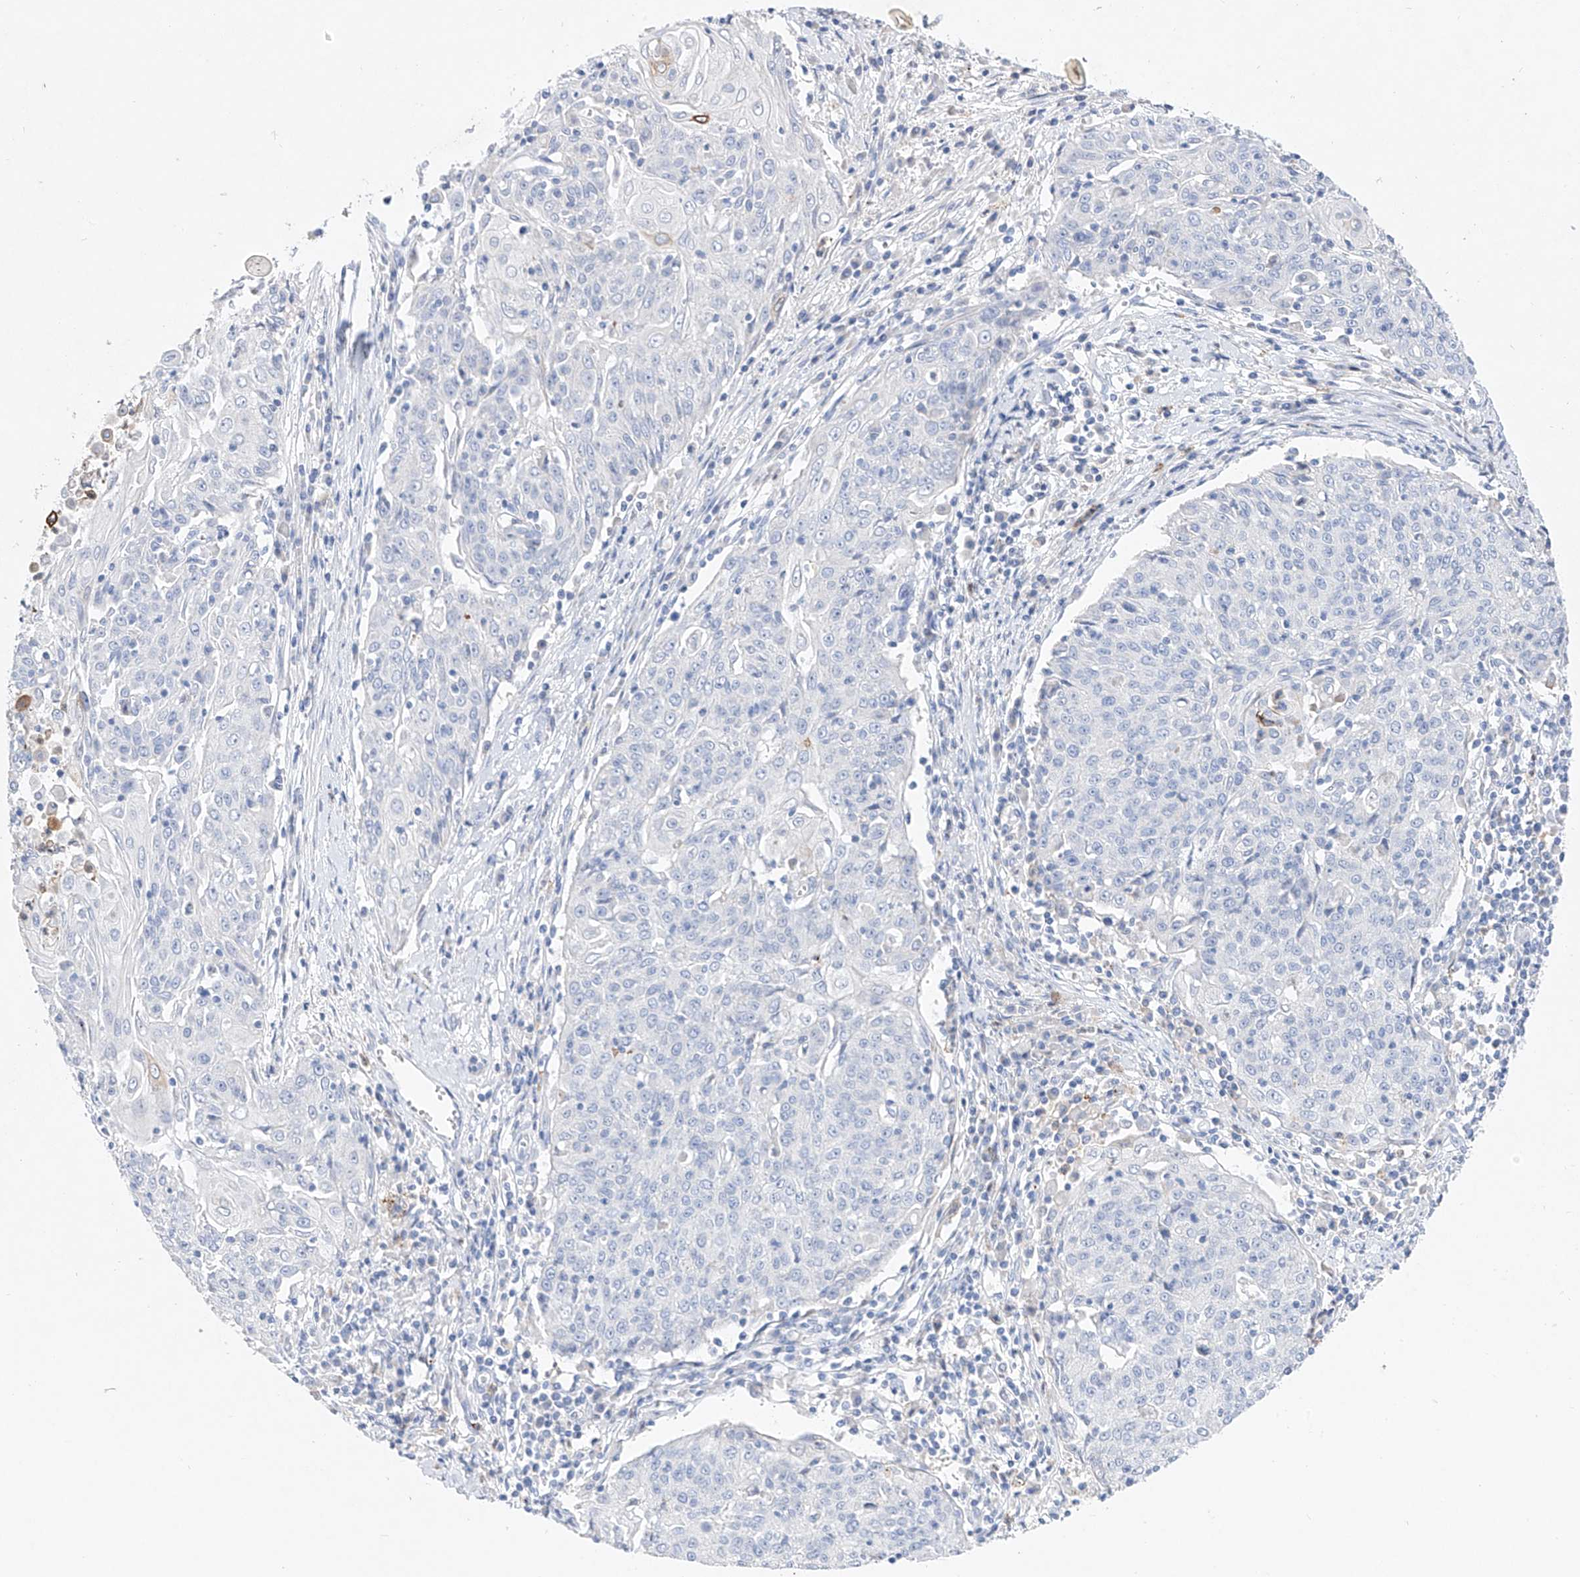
{"staining": {"intensity": "negative", "quantity": "none", "location": "none"}, "tissue": "cervical cancer", "cell_type": "Tumor cells", "image_type": "cancer", "snomed": [{"axis": "morphology", "description": "Squamous cell carcinoma, NOS"}, {"axis": "topography", "description": "Cervix"}], "caption": "High magnification brightfield microscopy of cervical squamous cell carcinoma stained with DAB (3,3'-diaminobenzidine) (brown) and counterstained with hematoxylin (blue): tumor cells show no significant positivity.", "gene": "TM7SF2", "patient": {"sex": "female", "age": 48}}